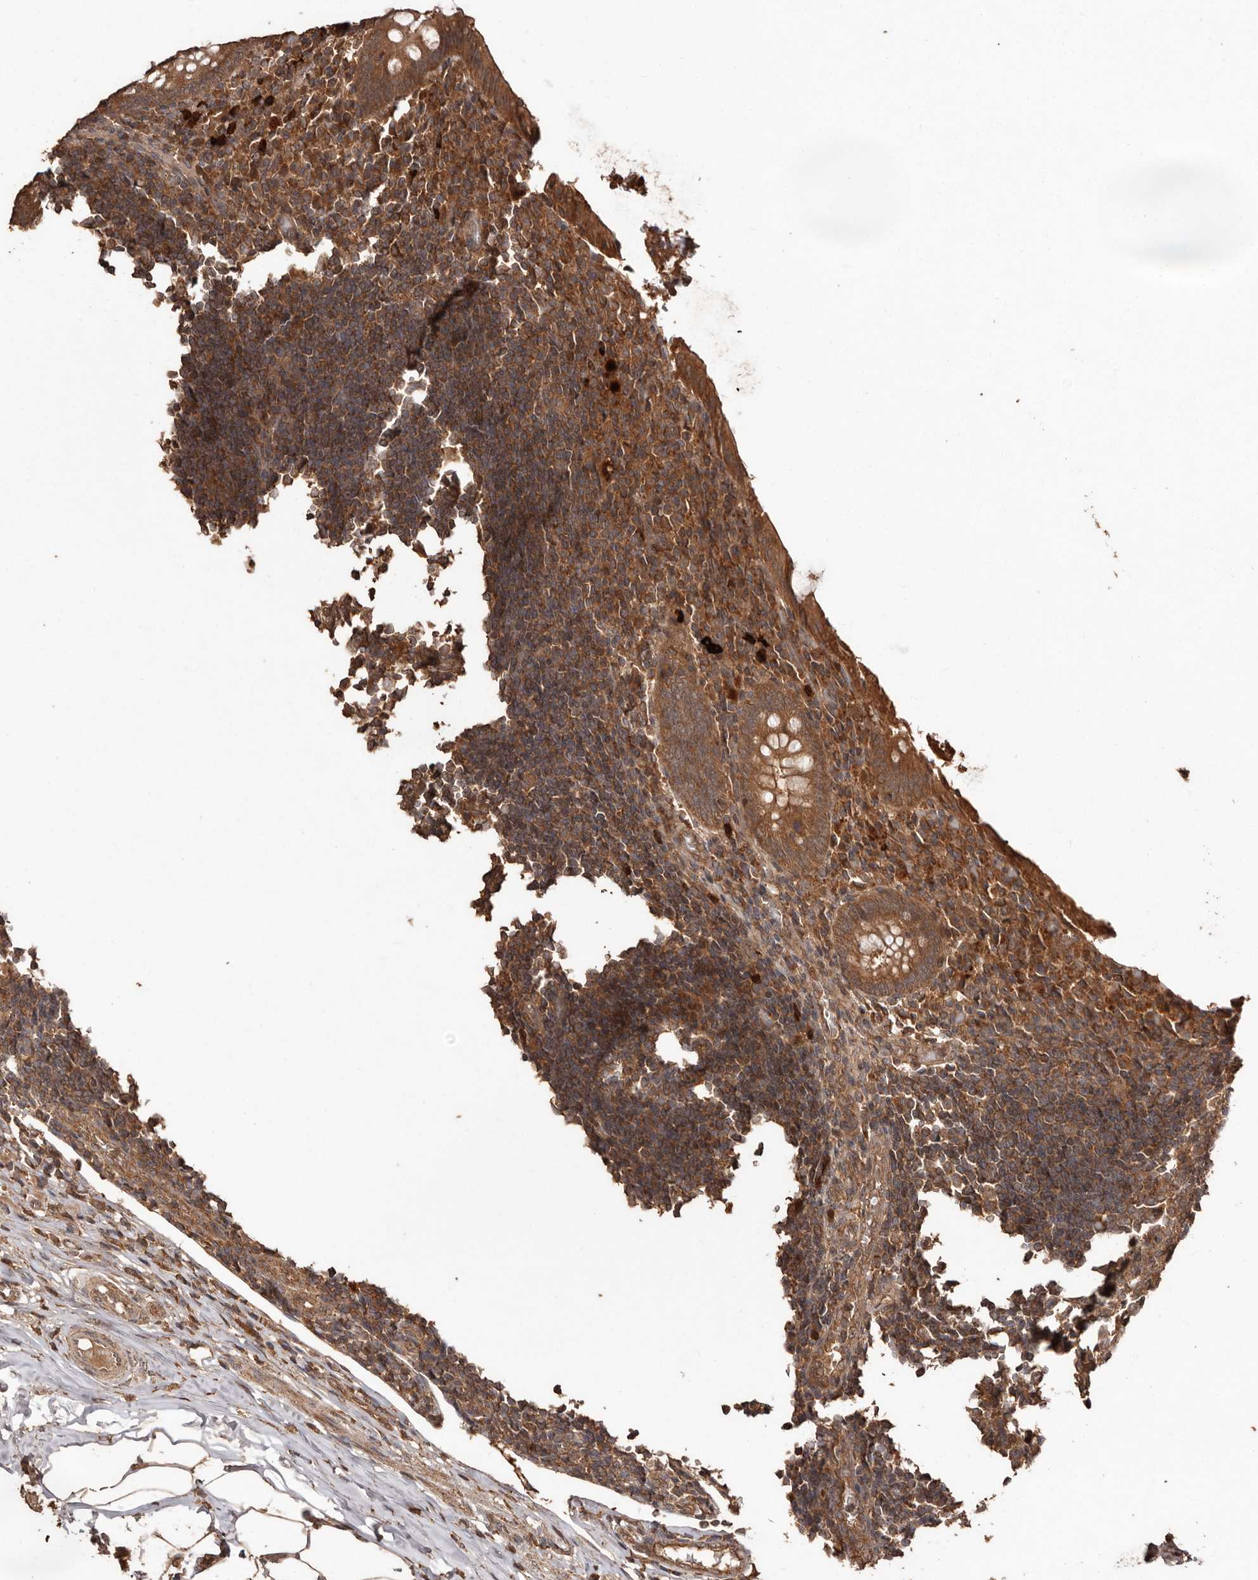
{"staining": {"intensity": "moderate", "quantity": ">75%", "location": "cytoplasmic/membranous"}, "tissue": "appendix", "cell_type": "Glandular cells", "image_type": "normal", "snomed": [{"axis": "morphology", "description": "Normal tissue, NOS"}, {"axis": "topography", "description": "Appendix"}], "caption": "IHC image of benign human appendix stained for a protein (brown), which demonstrates medium levels of moderate cytoplasmic/membranous positivity in approximately >75% of glandular cells.", "gene": "RWDD1", "patient": {"sex": "female", "age": 17}}